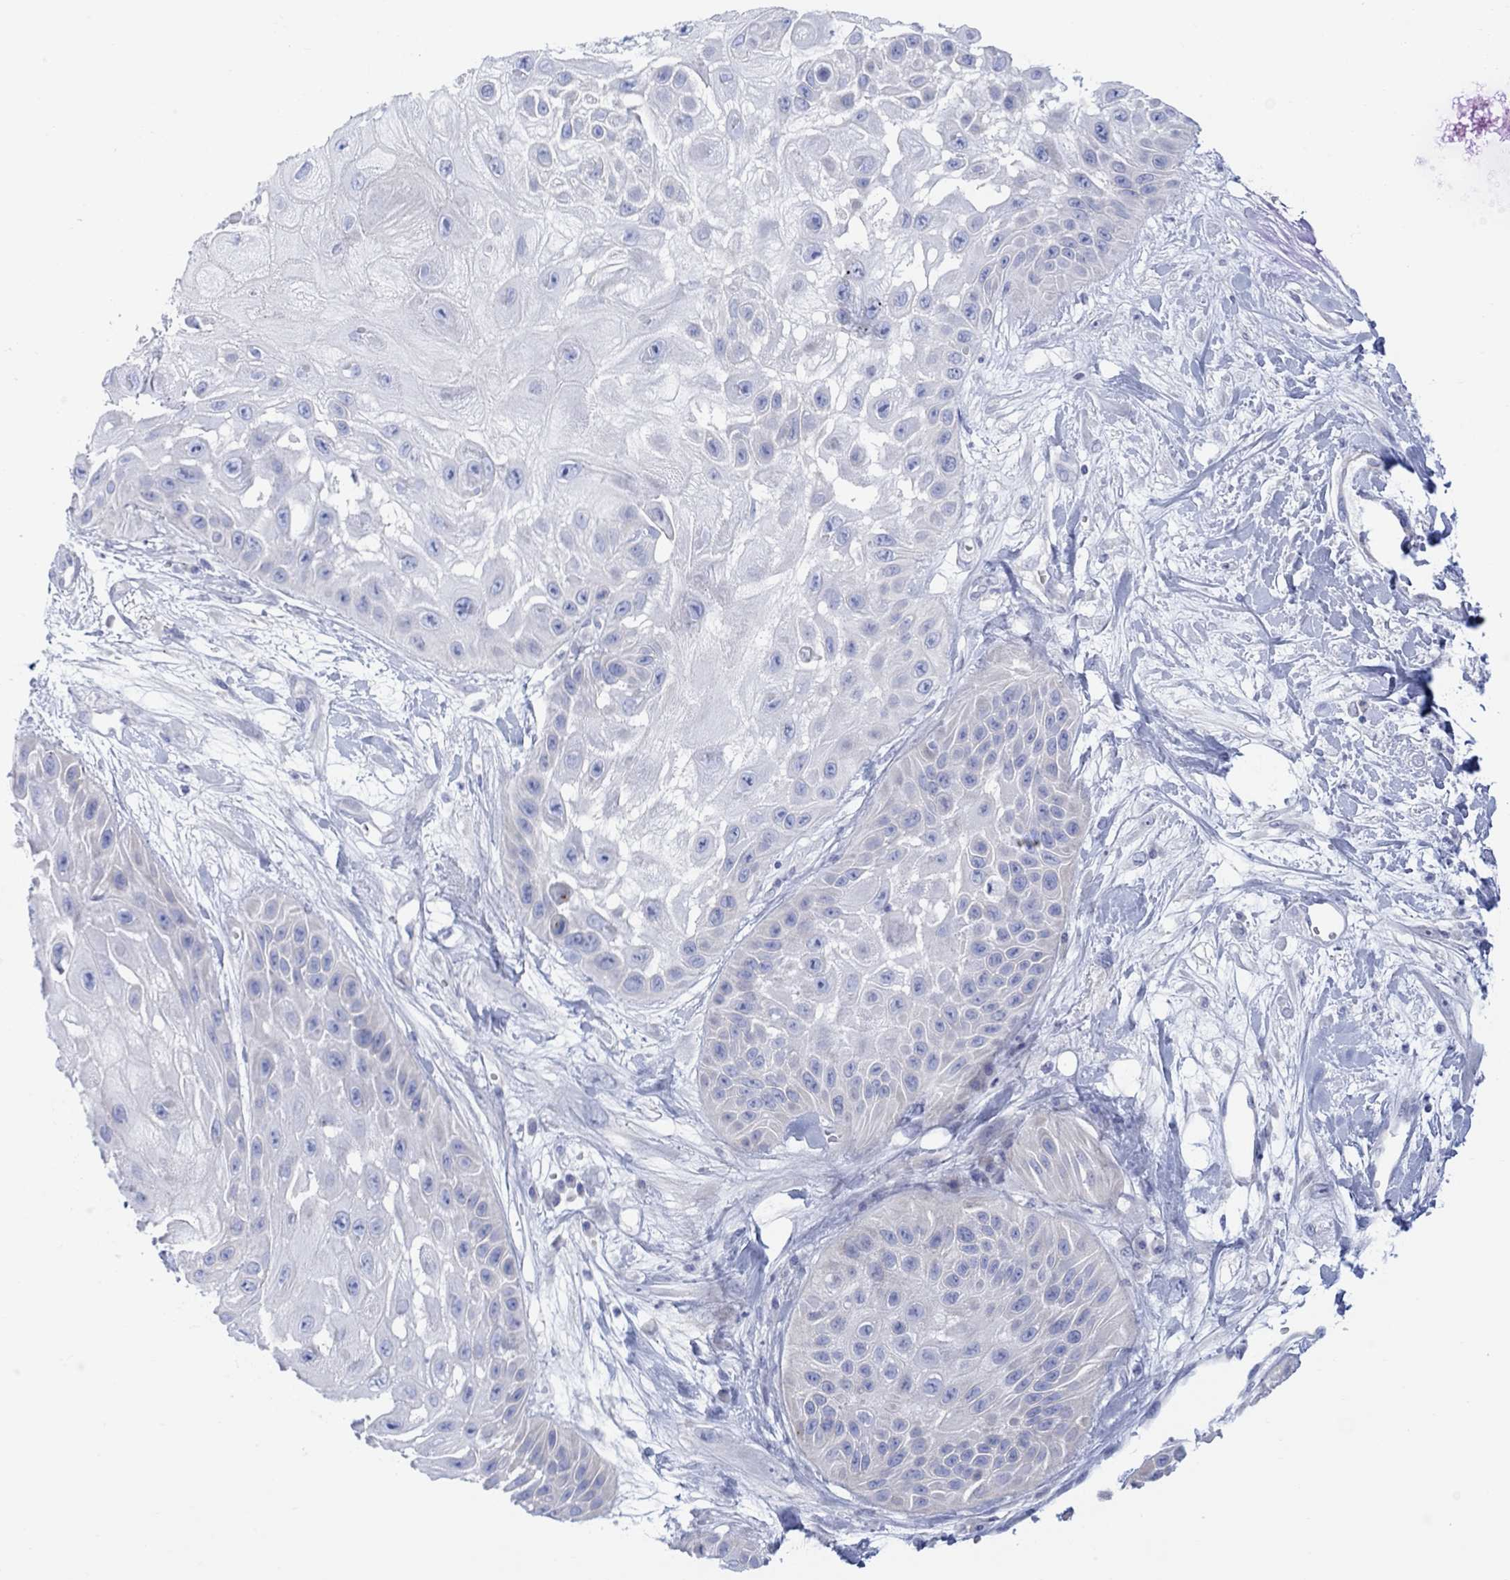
{"staining": {"intensity": "weak", "quantity": "<25%", "location": "cytoplasmic/membranous"}, "tissue": "skin cancer", "cell_type": "Tumor cells", "image_type": "cancer", "snomed": [{"axis": "morphology", "description": "Normal tissue, NOS"}, {"axis": "morphology", "description": "Squamous cell carcinoma, NOS"}, {"axis": "topography", "description": "Skin"}], "caption": "Tumor cells show no significant expression in skin cancer (squamous cell carcinoma). (DAB IHC, high magnification).", "gene": "TLDC2", "patient": {"sex": "male", "age": 79}}